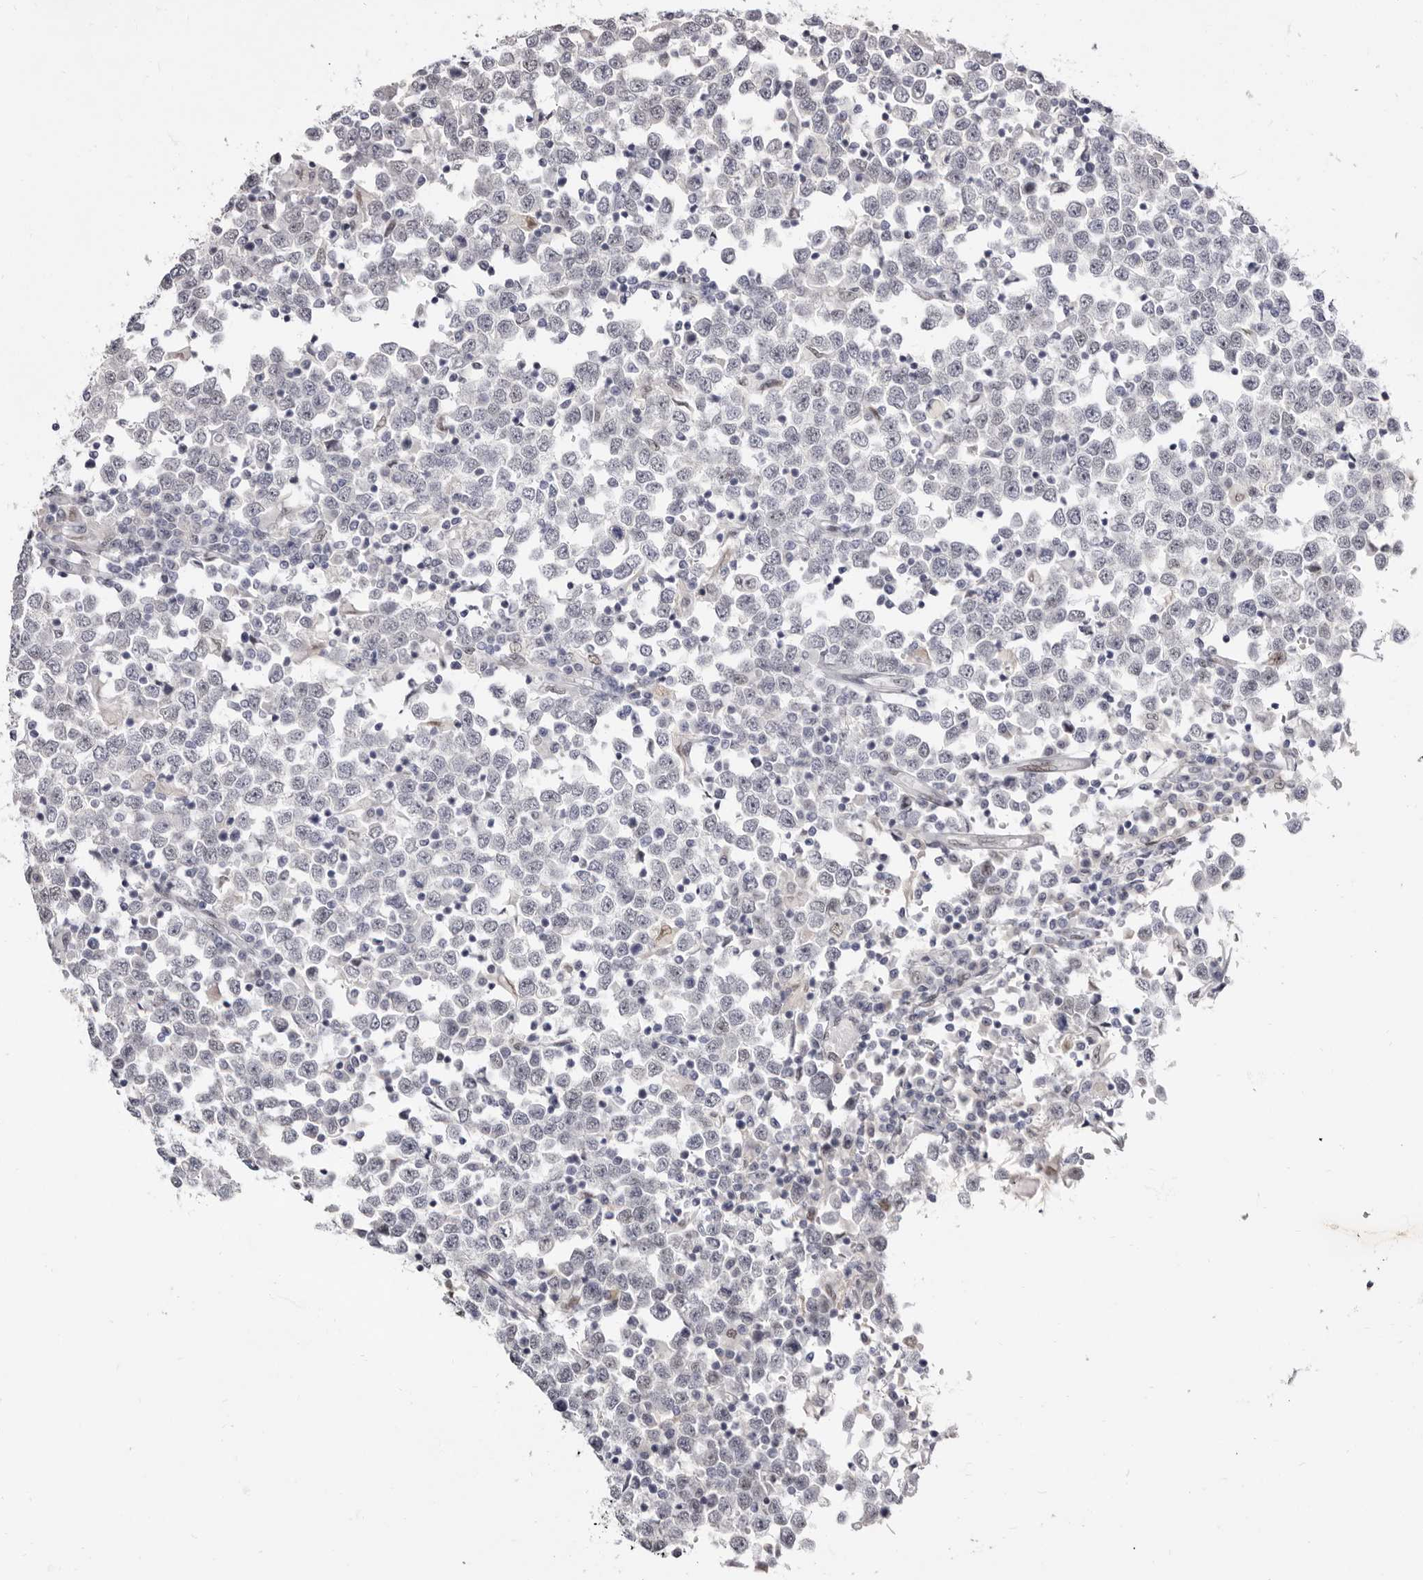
{"staining": {"intensity": "negative", "quantity": "none", "location": "none"}, "tissue": "testis cancer", "cell_type": "Tumor cells", "image_type": "cancer", "snomed": [{"axis": "morphology", "description": "Seminoma, NOS"}, {"axis": "topography", "description": "Testis"}], "caption": "Immunohistochemical staining of human testis cancer displays no significant expression in tumor cells.", "gene": "ZNF326", "patient": {"sex": "male", "age": 65}}